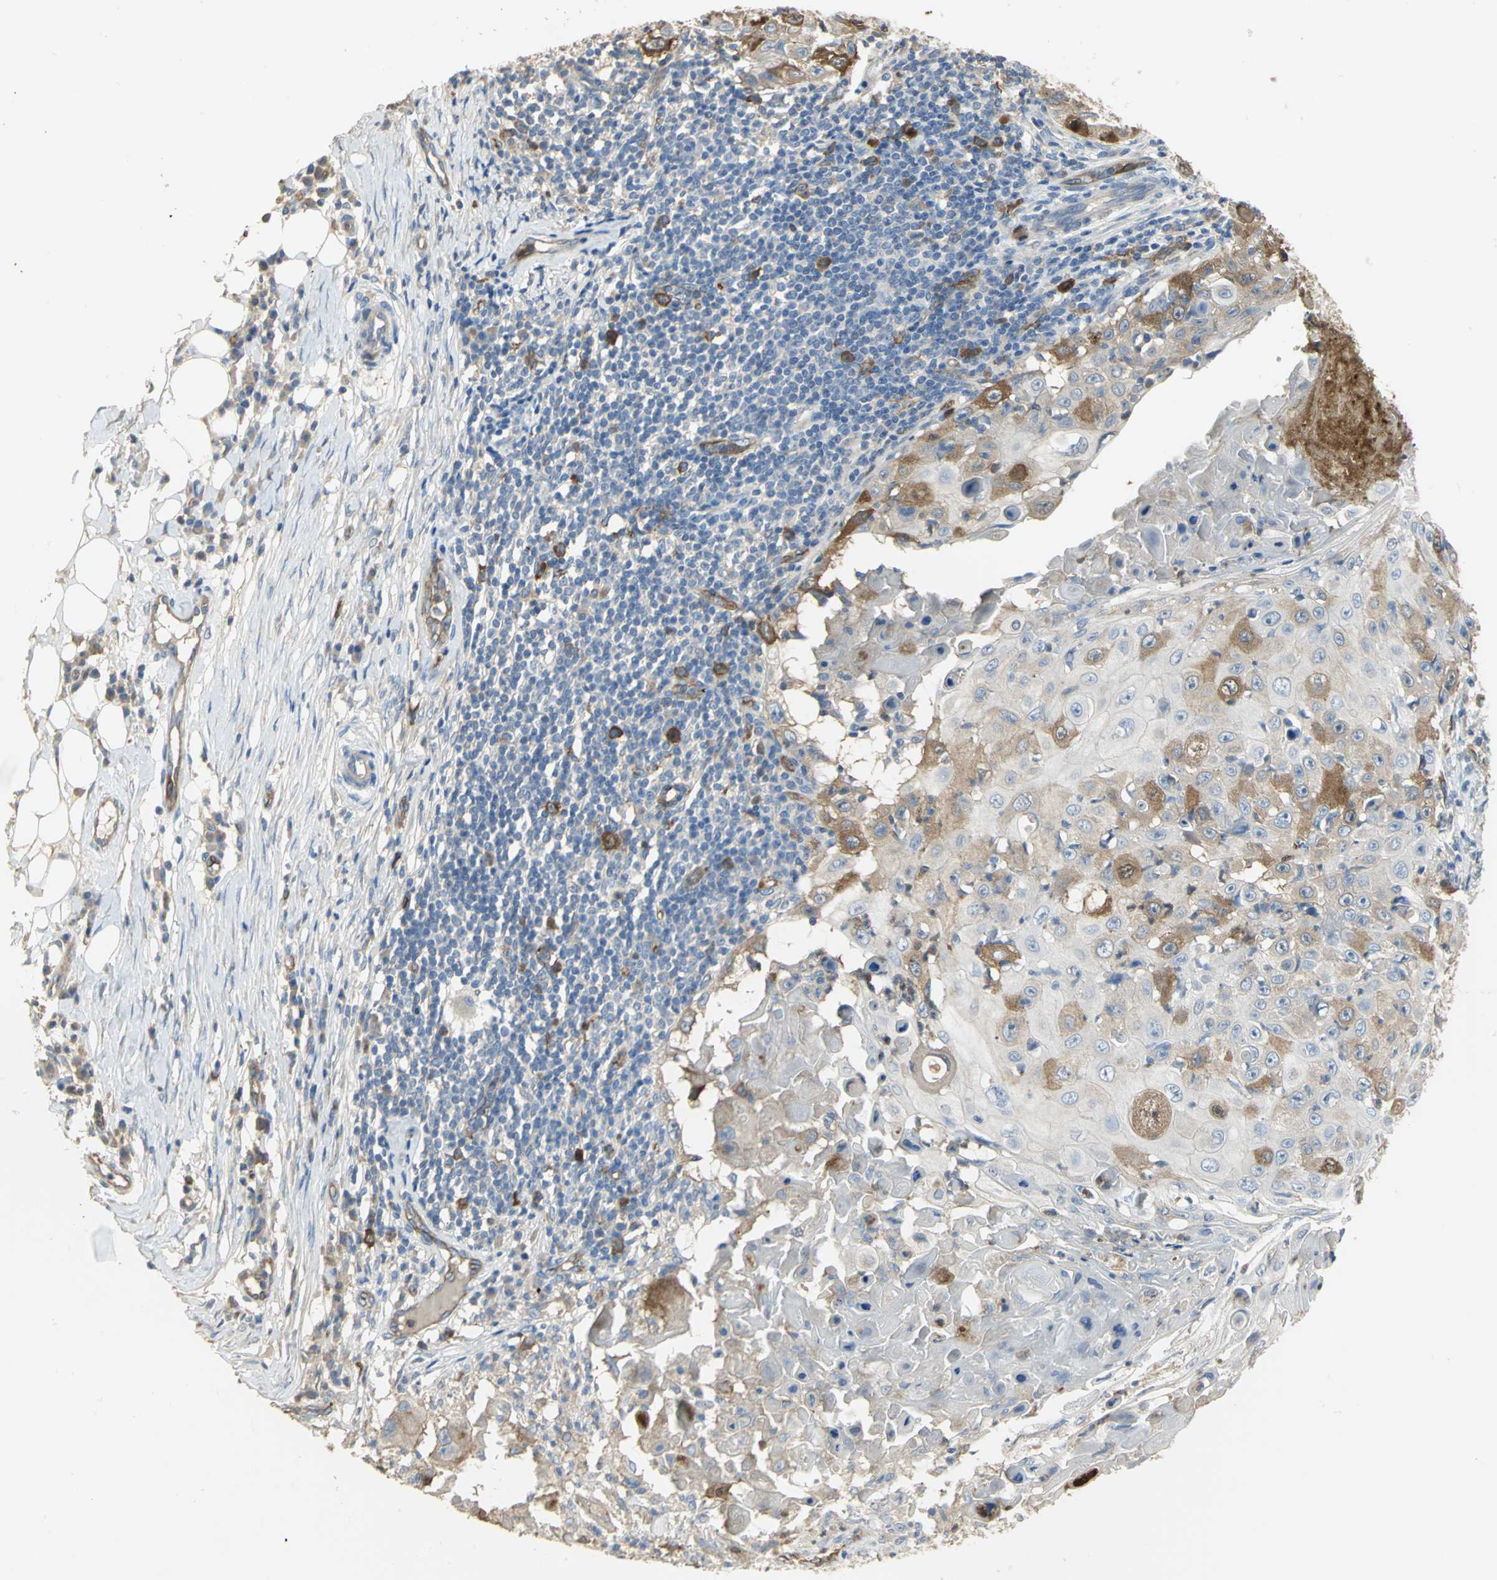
{"staining": {"intensity": "strong", "quantity": "25%-75%", "location": "cytoplasmic/membranous"}, "tissue": "skin cancer", "cell_type": "Tumor cells", "image_type": "cancer", "snomed": [{"axis": "morphology", "description": "Squamous cell carcinoma, NOS"}, {"axis": "topography", "description": "Skin"}], "caption": "About 25%-75% of tumor cells in human squamous cell carcinoma (skin) show strong cytoplasmic/membranous protein positivity as visualized by brown immunohistochemical staining.", "gene": "DLGAP5", "patient": {"sex": "male", "age": 86}}